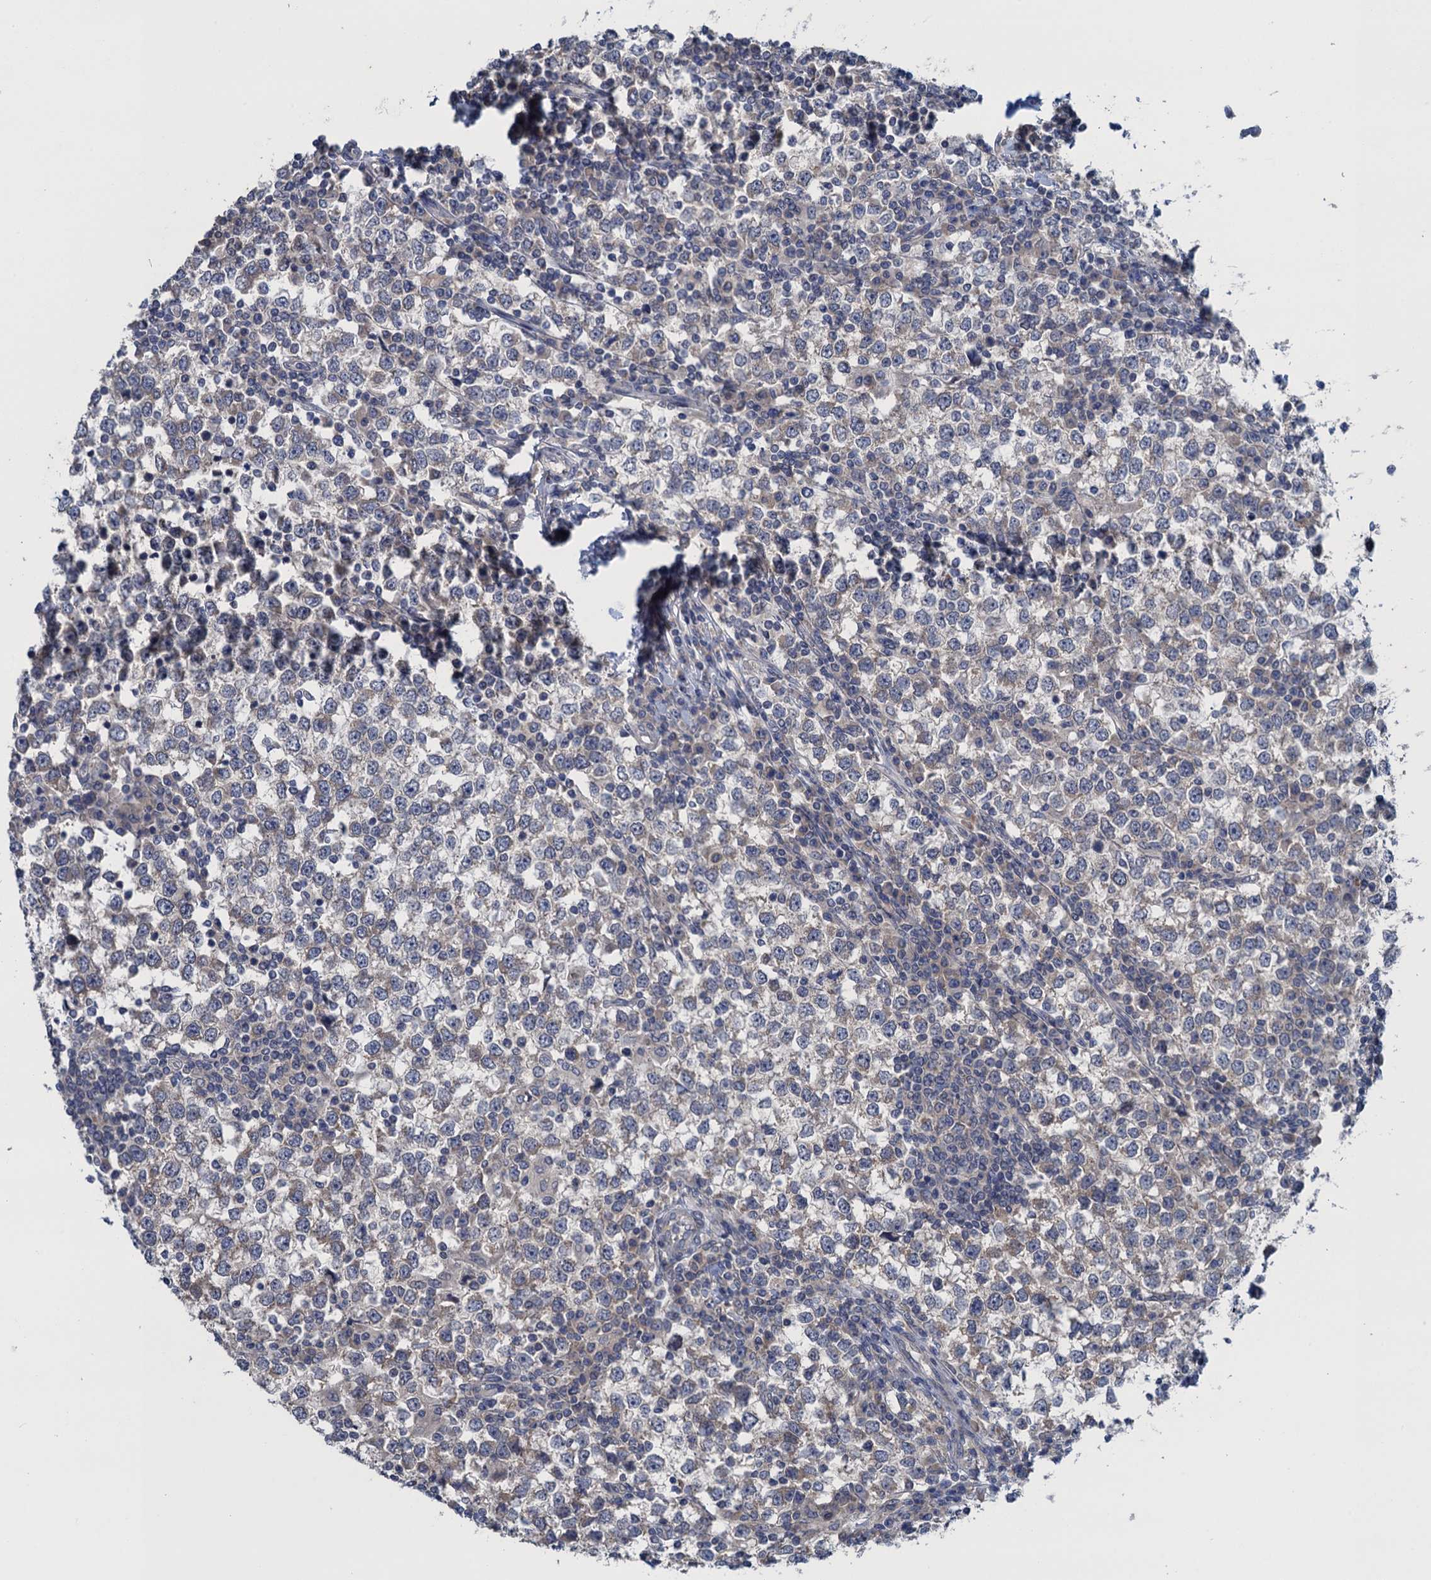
{"staining": {"intensity": "weak", "quantity": "<25%", "location": "cytoplasmic/membranous"}, "tissue": "testis cancer", "cell_type": "Tumor cells", "image_type": "cancer", "snomed": [{"axis": "morphology", "description": "Seminoma, NOS"}, {"axis": "topography", "description": "Testis"}], "caption": "Tumor cells are negative for brown protein staining in seminoma (testis).", "gene": "CTU2", "patient": {"sex": "male", "age": 65}}